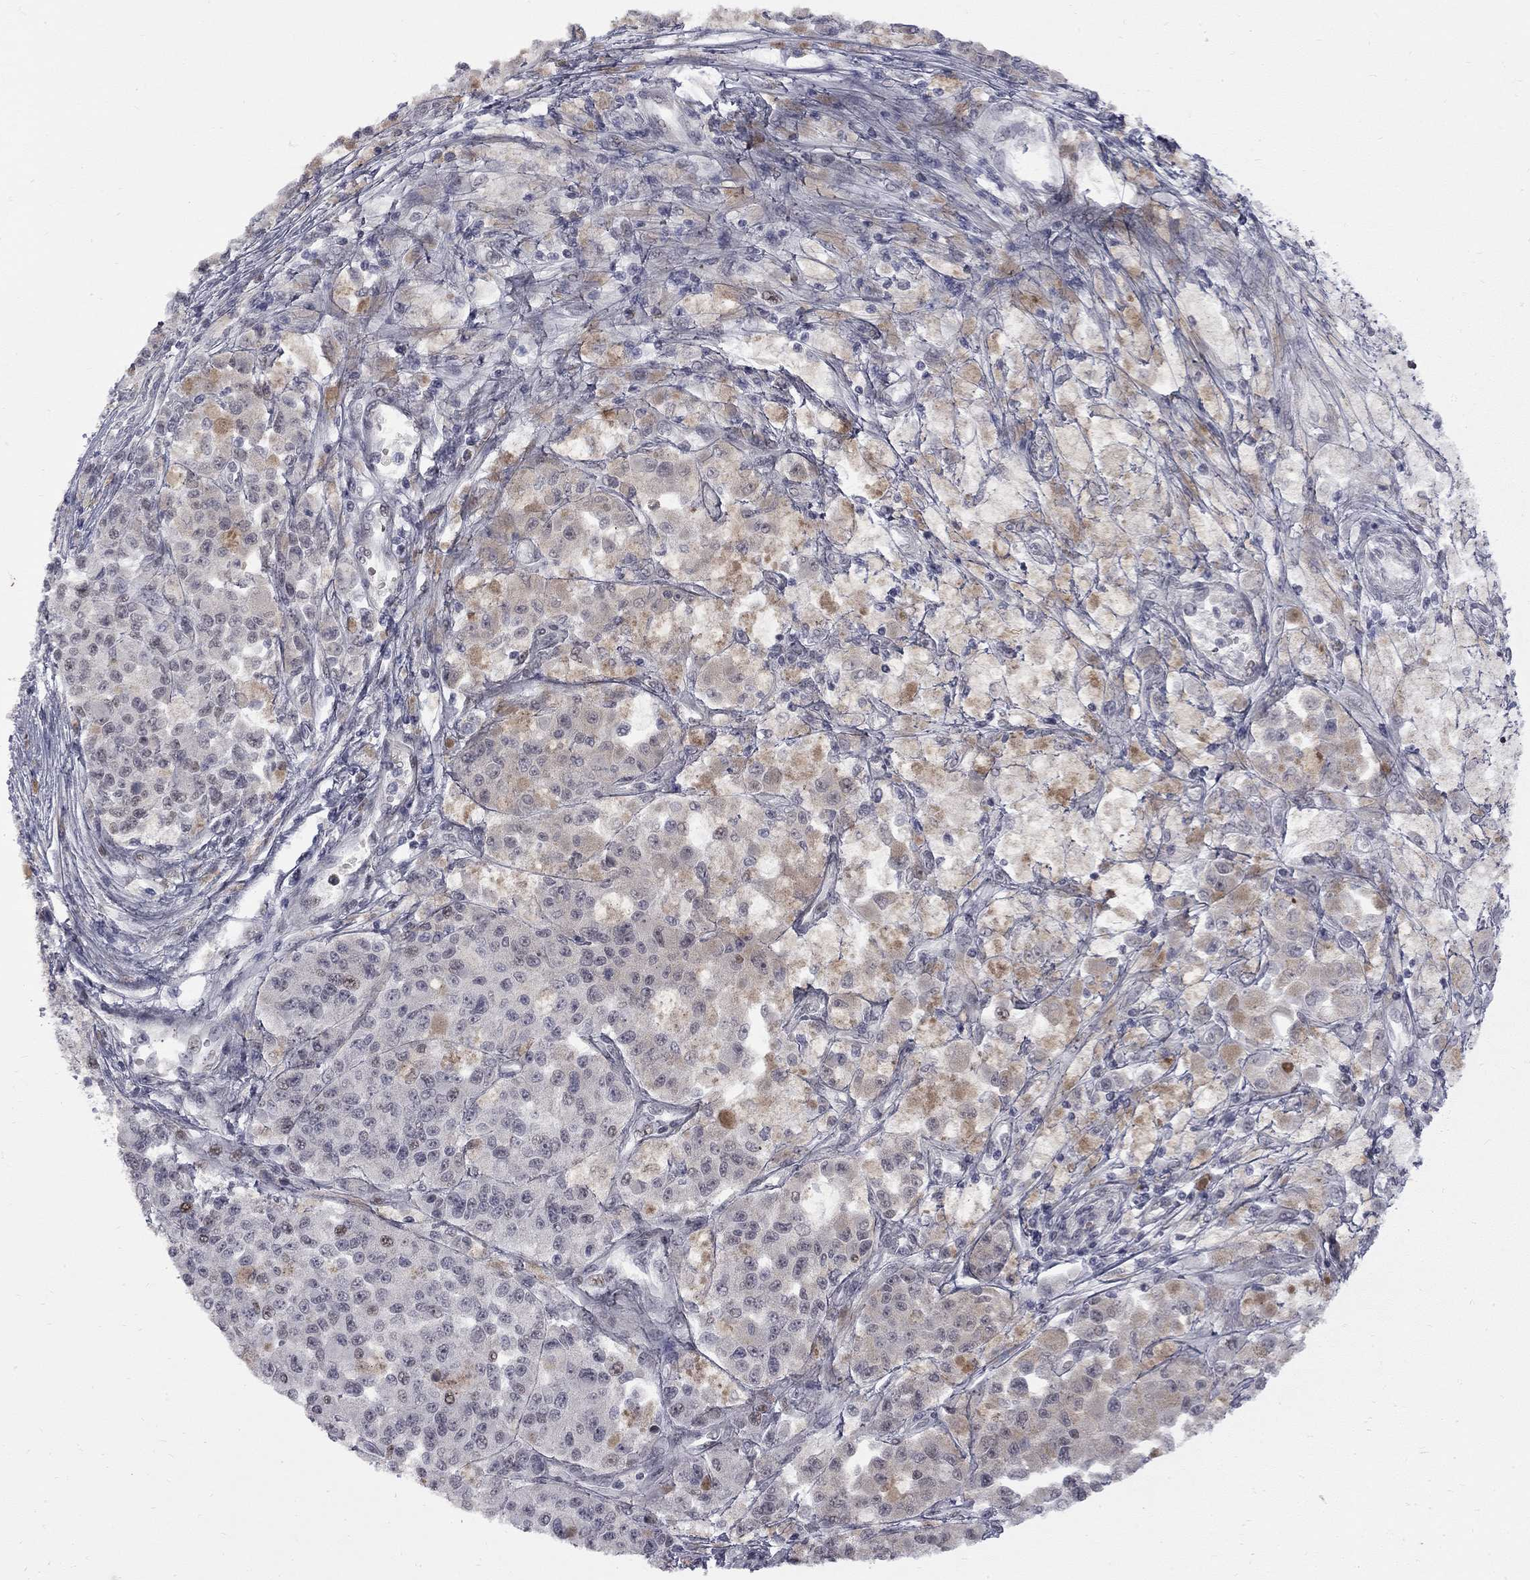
{"staining": {"intensity": "moderate", "quantity": "<25%", "location": "nuclear"}, "tissue": "melanoma", "cell_type": "Tumor cells", "image_type": "cancer", "snomed": [{"axis": "morphology", "description": "Malignant melanoma, NOS"}, {"axis": "topography", "description": "Skin"}], "caption": "The immunohistochemical stain shows moderate nuclear expression in tumor cells of melanoma tissue.", "gene": "ZNF154", "patient": {"sex": "female", "age": 58}}